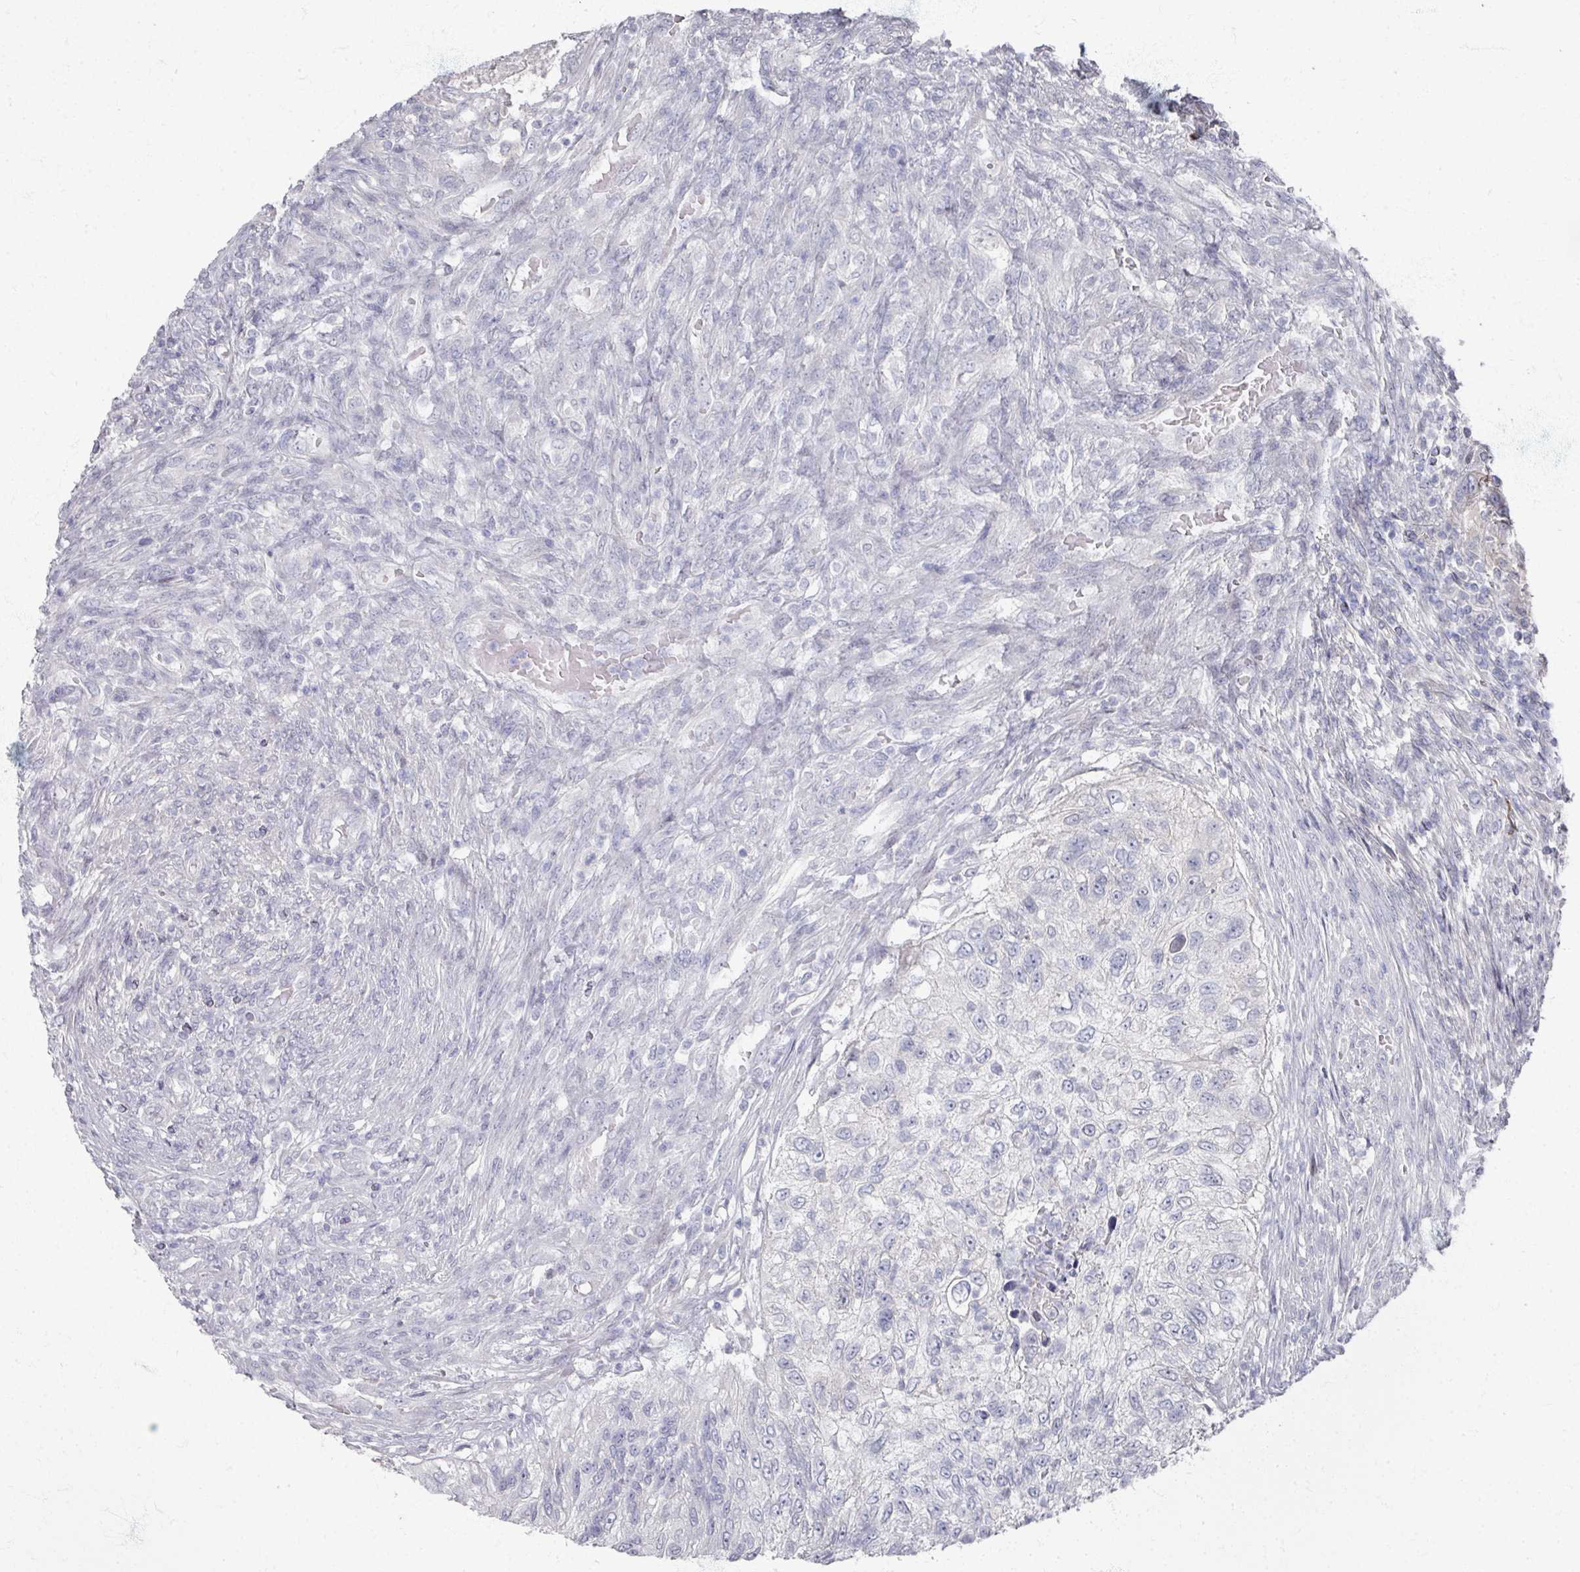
{"staining": {"intensity": "negative", "quantity": "none", "location": "none"}, "tissue": "urothelial cancer", "cell_type": "Tumor cells", "image_type": "cancer", "snomed": [{"axis": "morphology", "description": "Urothelial carcinoma, High grade"}, {"axis": "topography", "description": "Urinary bladder"}], "caption": "Immunohistochemistry (IHC) histopathology image of human urothelial cancer stained for a protein (brown), which reveals no staining in tumor cells. (DAB (3,3'-diaminobenzidine) immunohistochemistry (IHC) with hematoxylin counter stain).", "gene": "TTYH3", "patient": {"sex": "female", "age": 60}}